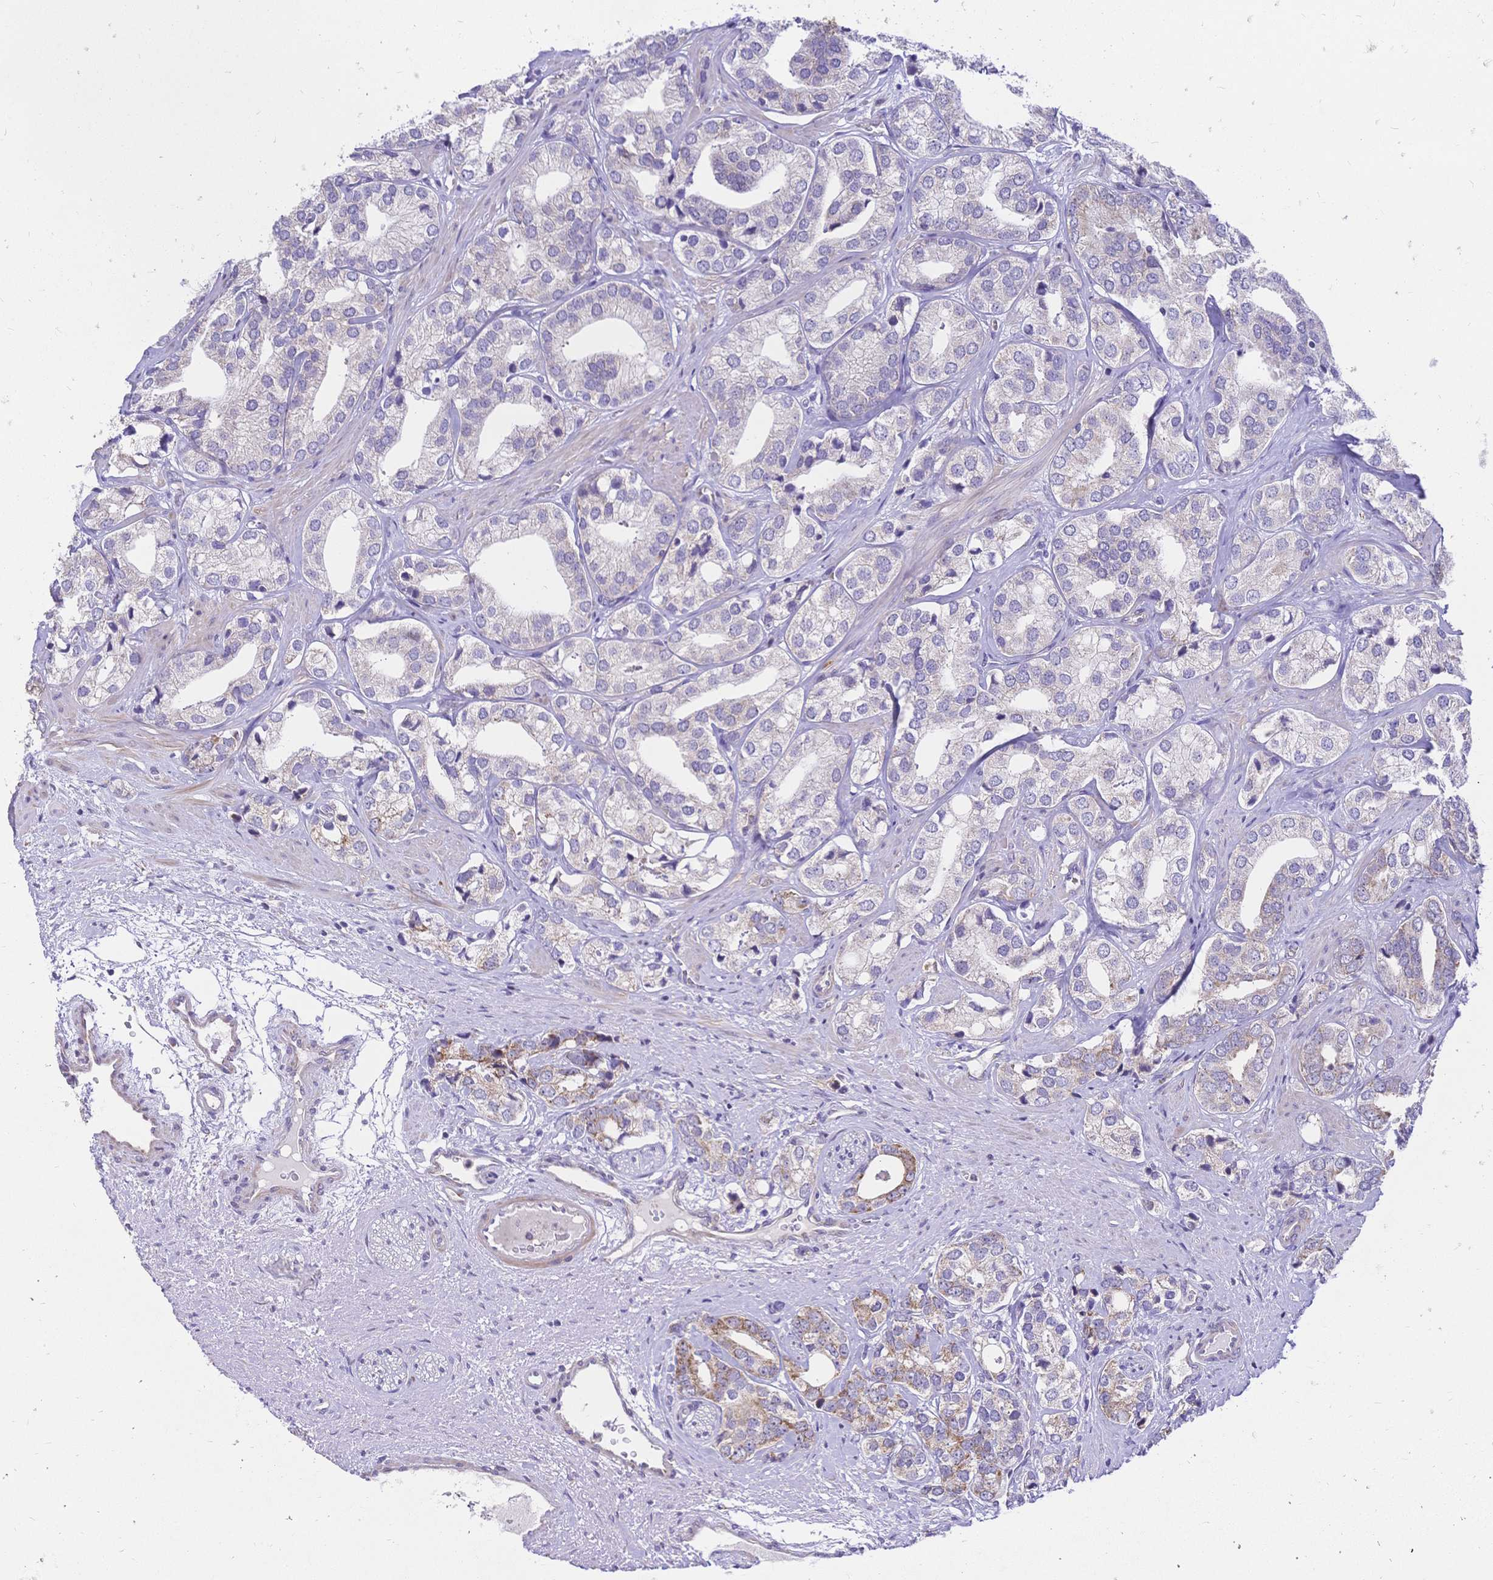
{"staining": {"intensity": "moderate", "quantity": "<25%", "location": "cytoplasmic/membranous"}, "tissue": "prostate cancer", "cell_type": "Tumor cells", "image_type": "cancer", "snomed": [{"axis": "morphology", "description": "Adenocarcinoma, High grade"}, {"axis": "topography", "description": "Prostate"}], "caption": "Adenocarcinoma (high-grade) (prostate) stained with immunohistochemistry demonstrates moderate cytoplasmic/membranous staining in approximately <25% of tumor cells.", "gene": "CLEC18B", "patient": {"sex": "male", "age": 58}}